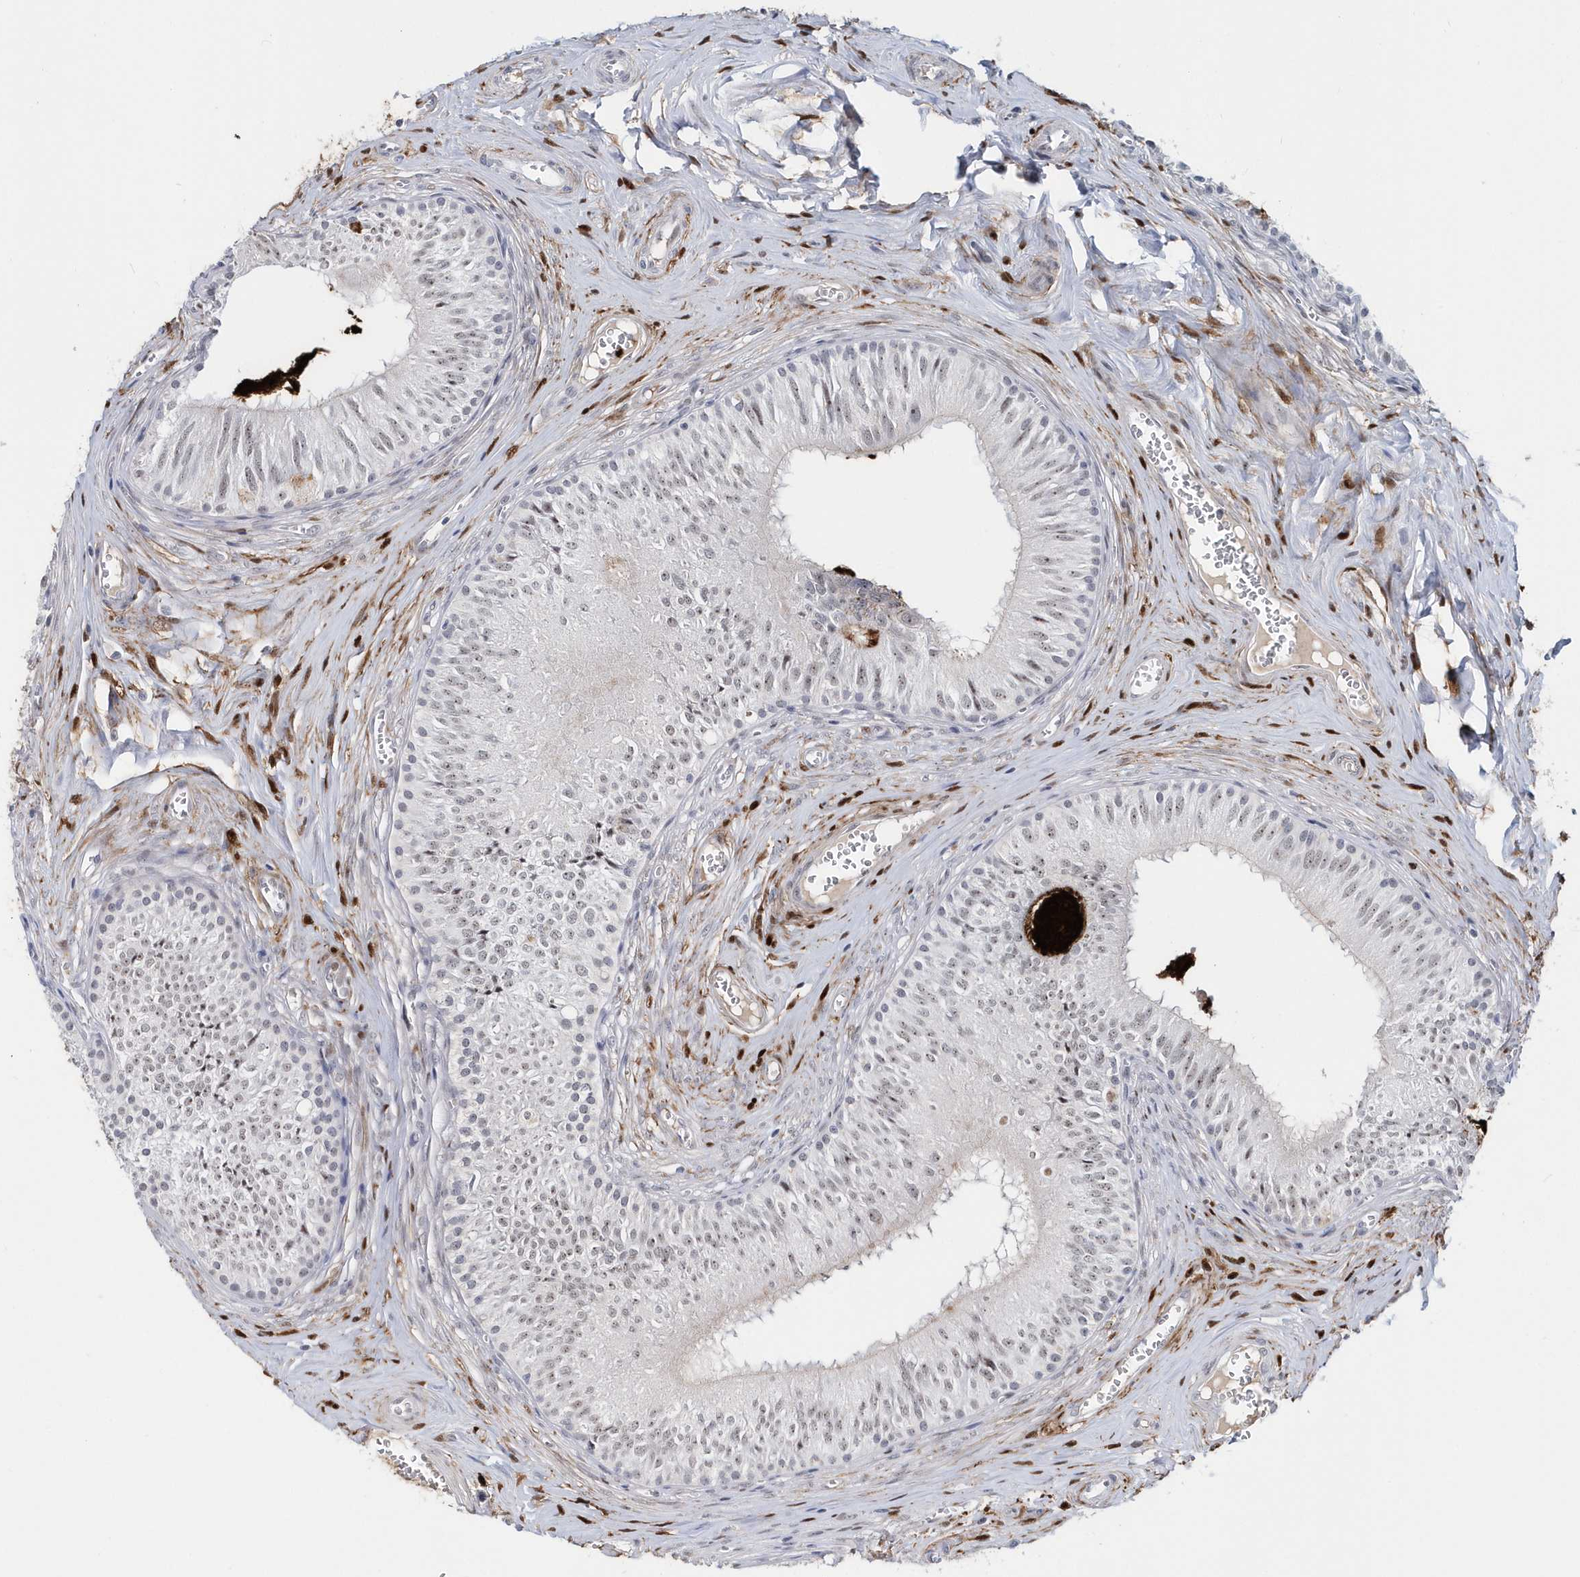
{"staining": {"intensity": "moderate", "quantity": "<25%", "location": "cytoplasmic/membranous,nuclear"}, "tissue": "epididymis", "cell_type": "Glandular cells", "image_type": "normal", "snomed": [{"axis": "morphology", "description": "Normal tissue, NOS"}, {"axis": "topography", "description": "Epididymis"}], "caption": "The photomicrograph demonstrates staining of benign epididymis, revealing moderate cytoplasmic/membranous,nuclear protein positivity (brown color) within glandular cells. Immunohistochemistry stains the protein in brown and the nuclei are stained blue.", "gene": "ASCL4", "patient": {"sex": "male", "age": 46}}